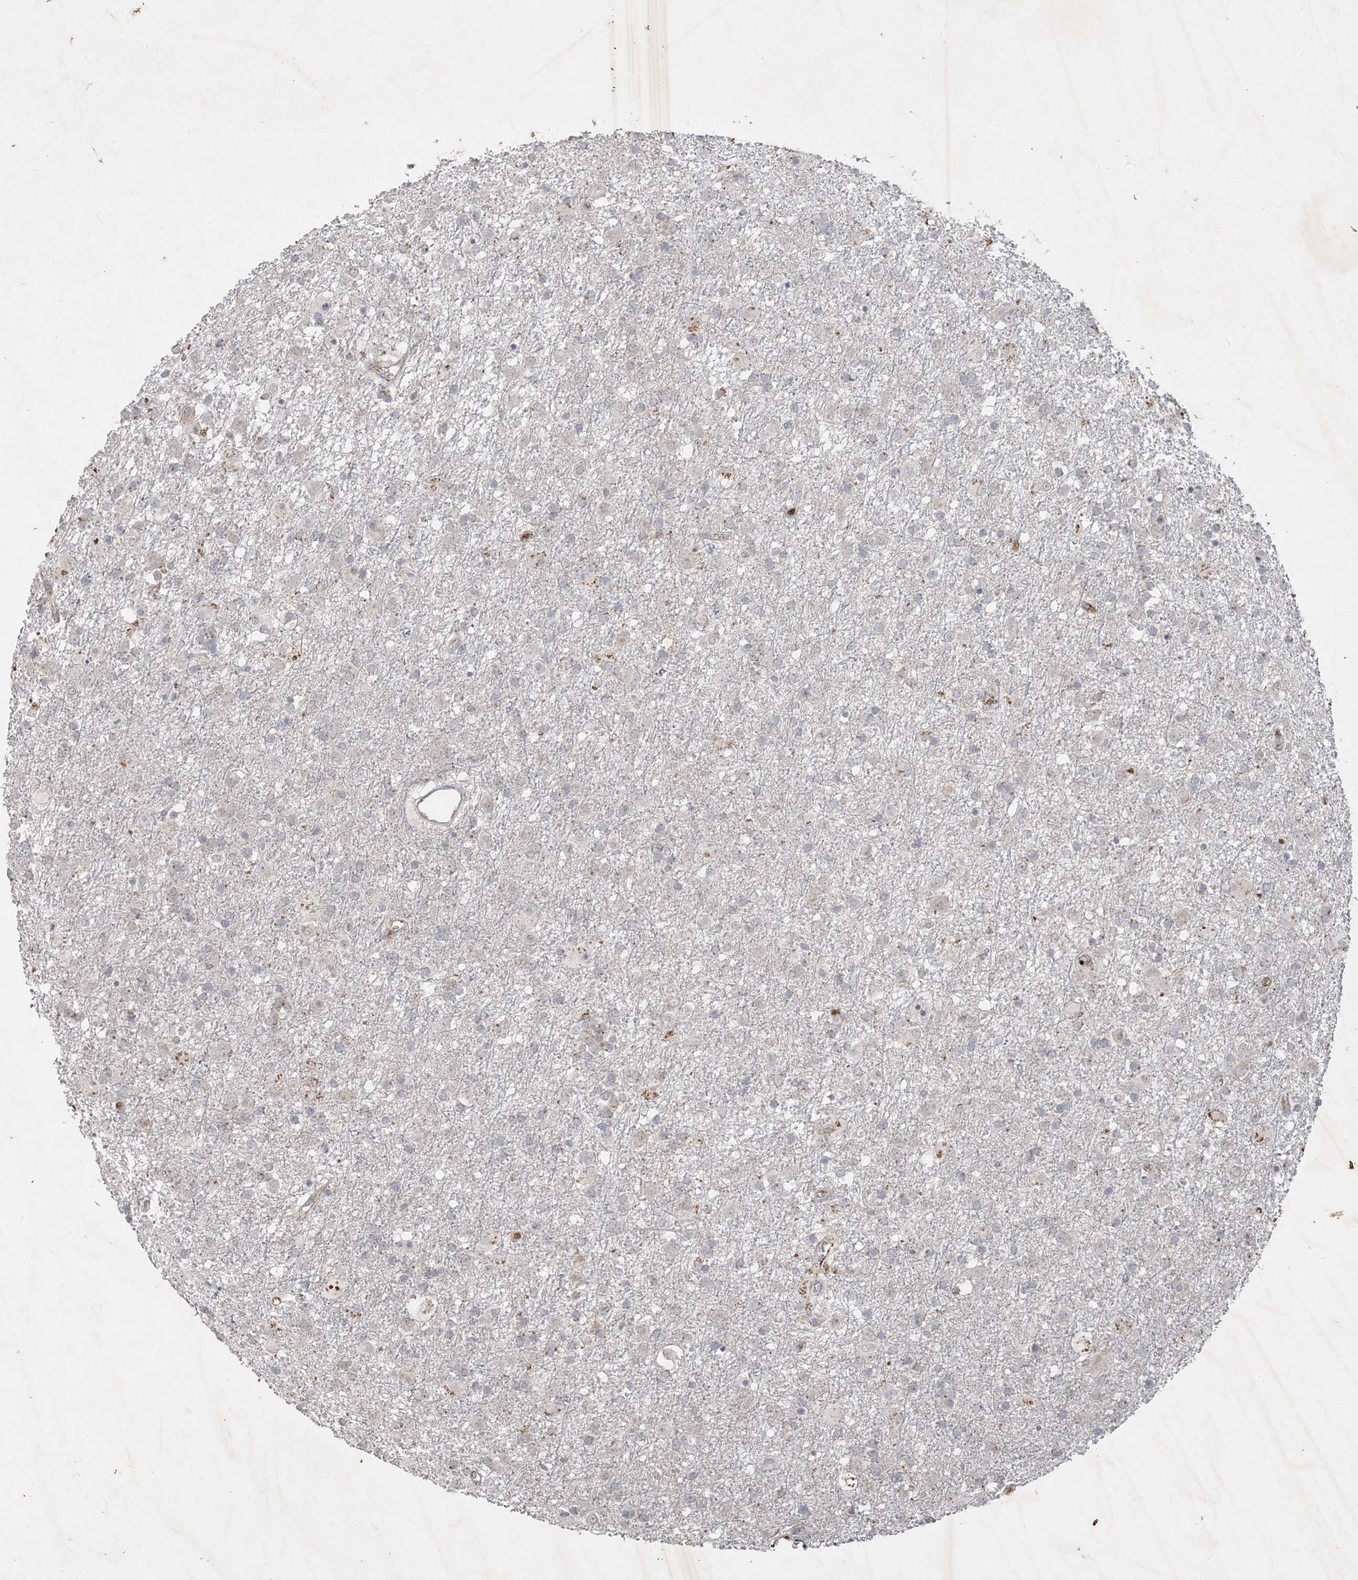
{"staining": {"intensity": "negative", "quantity": "none", "location": "none"}, "tissue": "glioma", "cell_type": "Tumor cells", "image_type": "cancer", "snomed": [{"axis": "morphology", "description": "Glioma, malignant, Low grade"}, {"axis": "topography", "description": "Brain"}], "caption": "This photomicrograph is of glioma stained with IHC to label a protein in brown with the nuclei are counter-stained blue. There is no expression in tumor cells.", "gene": "PRSS36", "patient": {"sex": "male", "age": 65}}